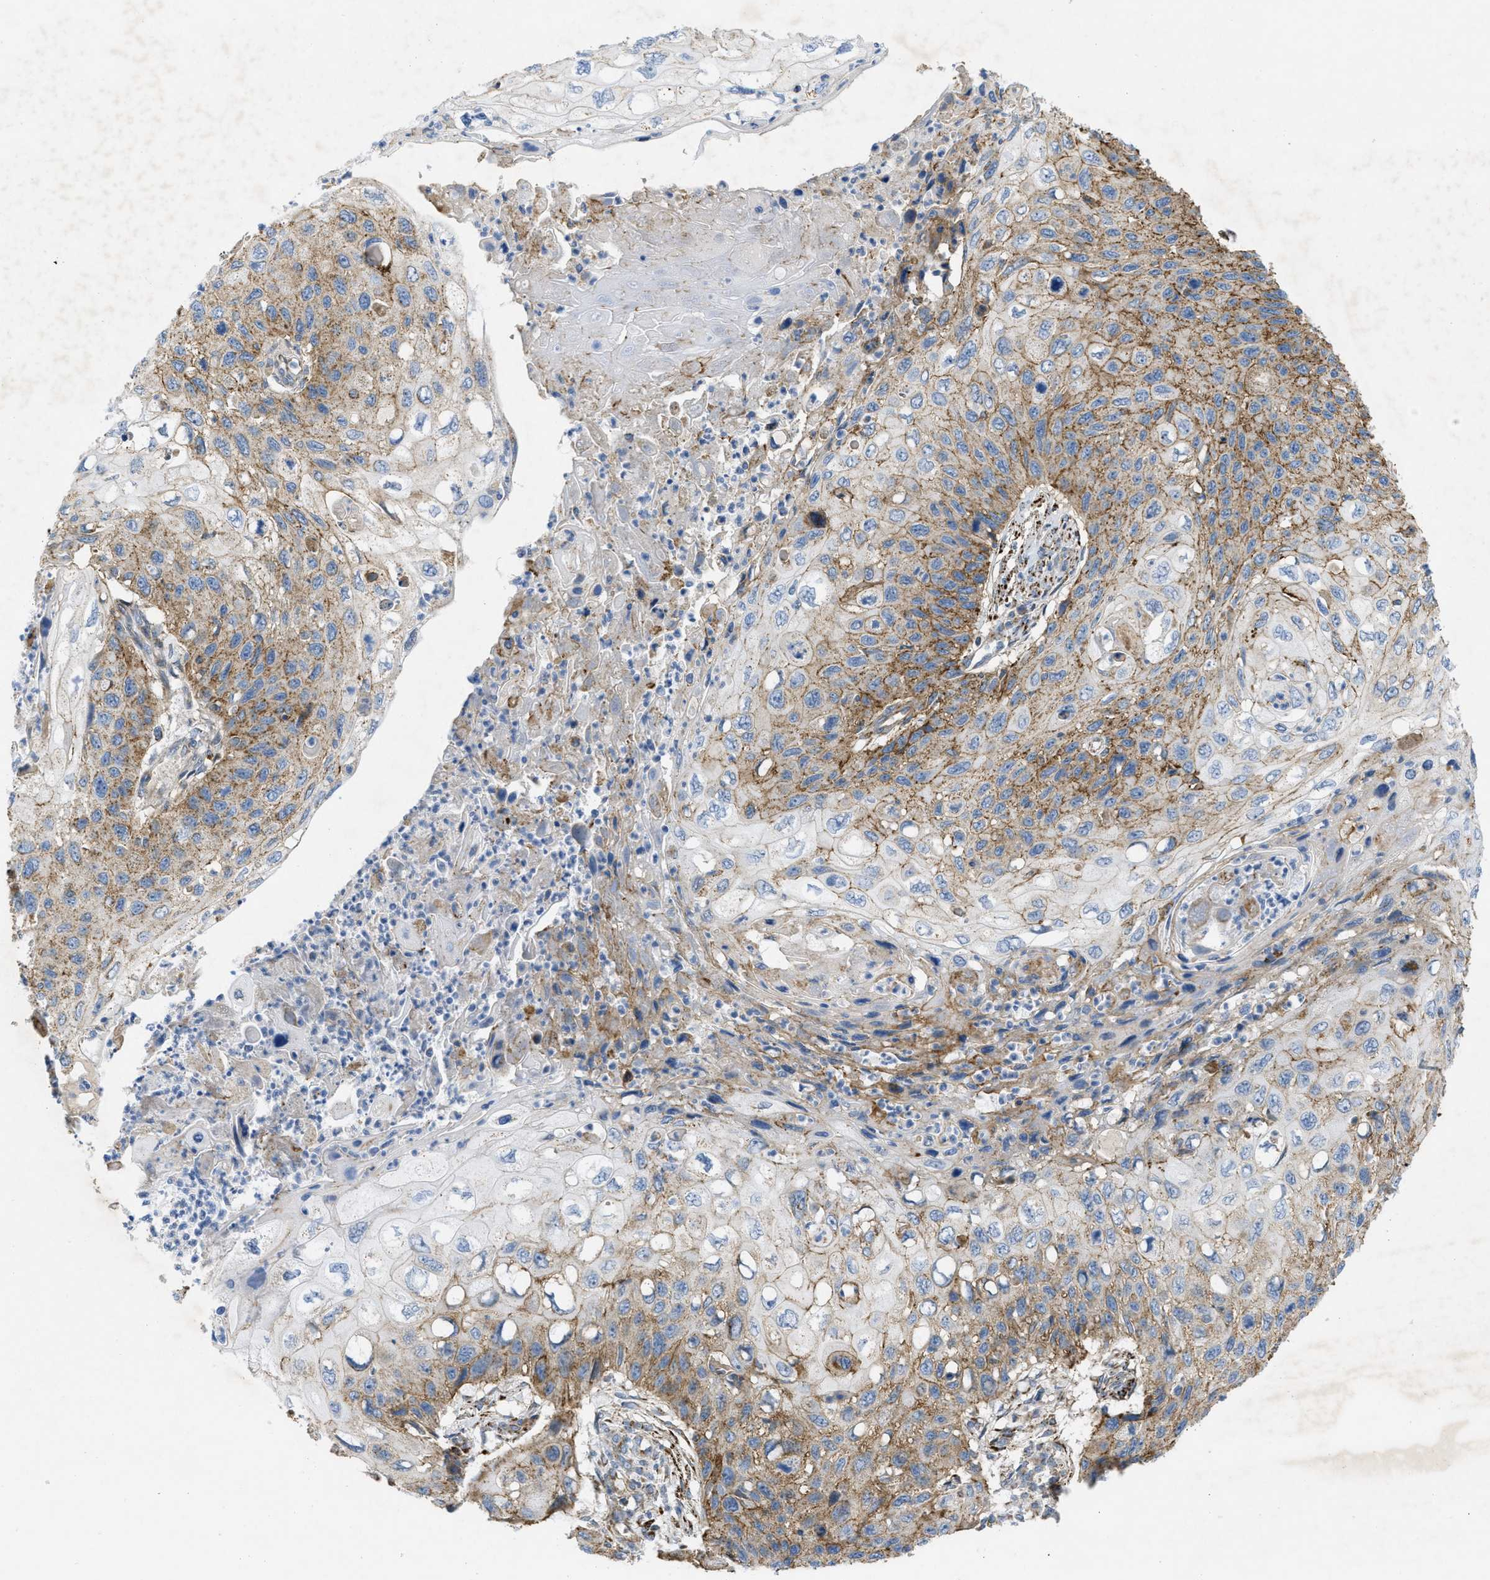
{"staining": {"intensity": "moderate", "quantity": "25%-75%", "location": "cytoplasmic/membranous"}, "tissue": "cervical cancer", "cell_type": "Tumor cells", "image_type": "cancer", "snomed": [{"axis": "morphology", "description": "Squamous cell carcinoma, NOS"}, {"axis": "topography", "description": "Cervix"}], "caption": "Protein staining of cervical cancer (squamous cell carcinoma) tissue reveals moderate cytoplasmic/membranous expression in about 25%-75% of tumor cells.", "gene": "BTN3A1", "patient": {"sex": "female", "age": 70}}